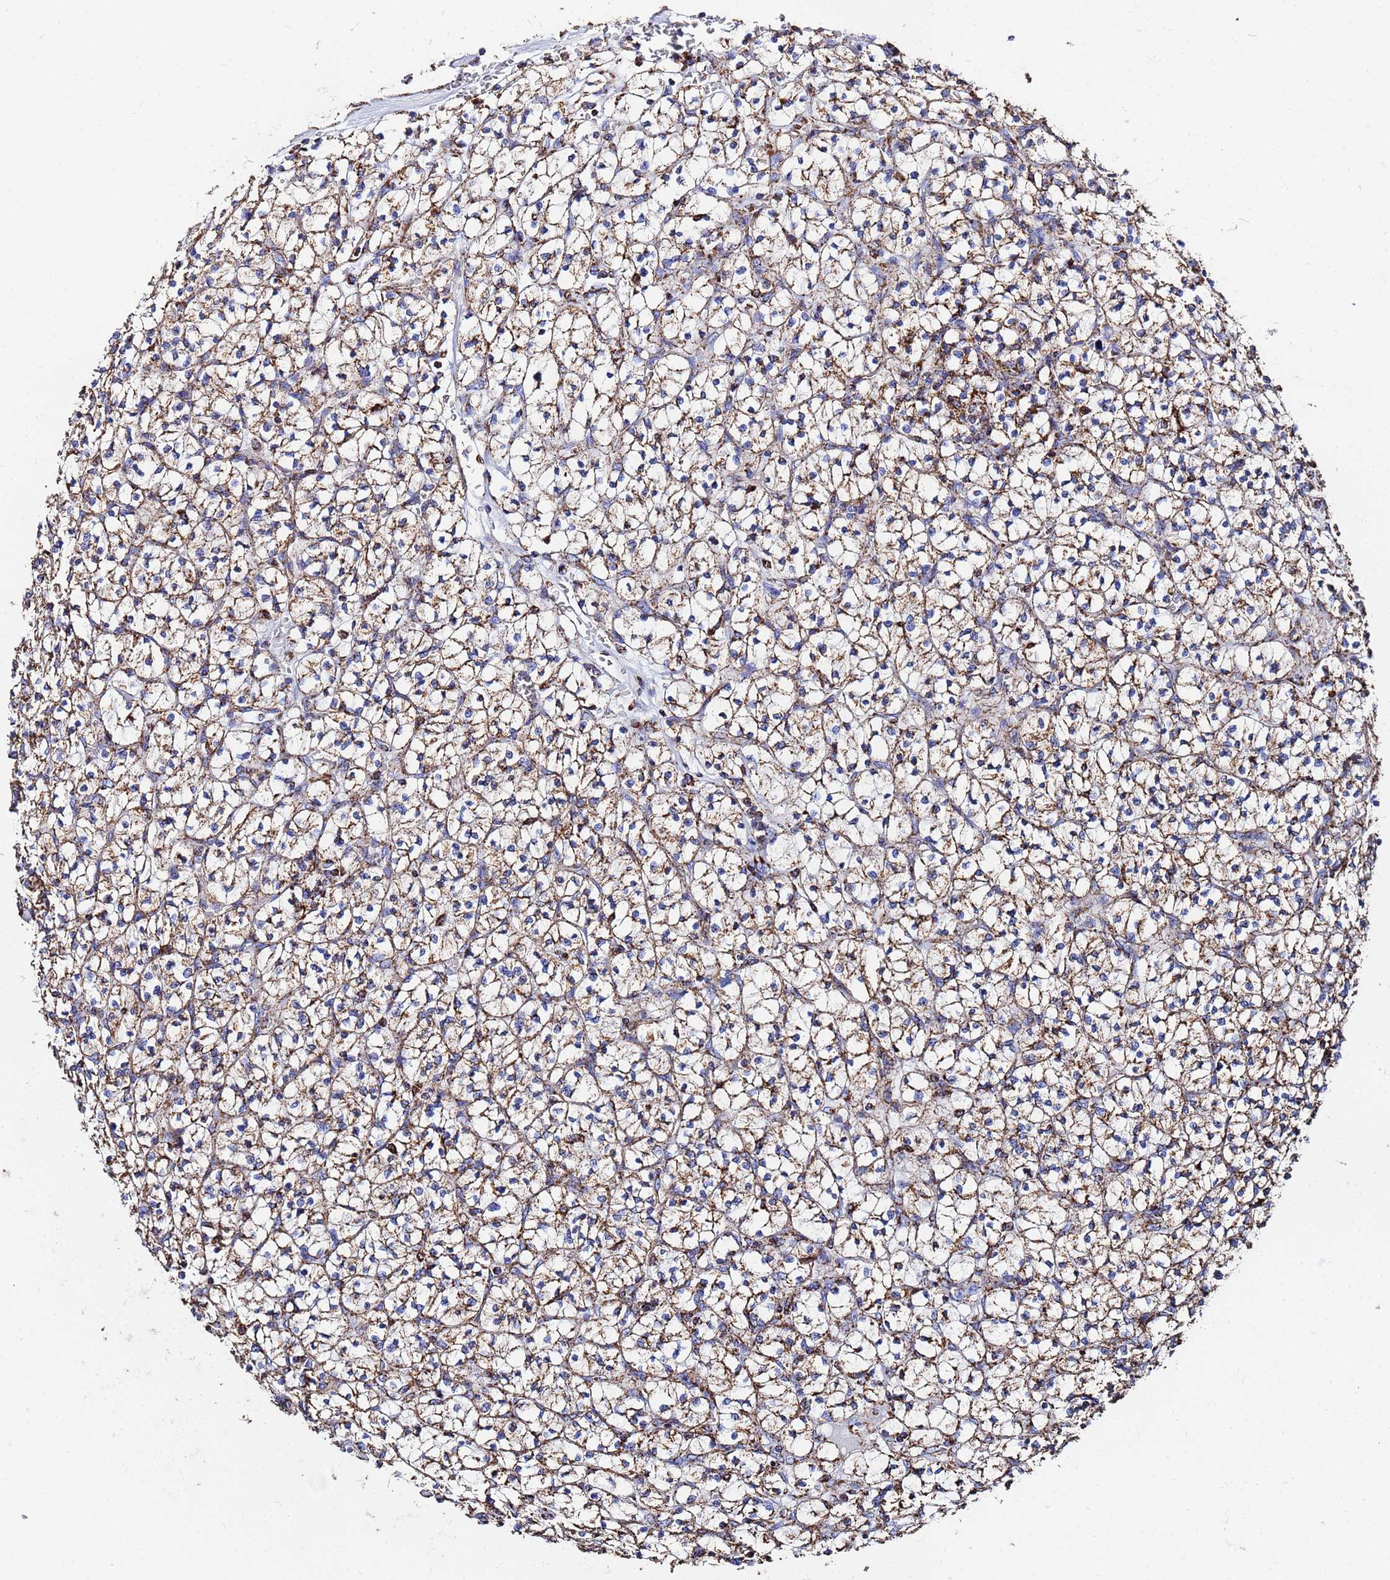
{"staining": {"intensity": "strong", "quantity": ">75%", "location": "cytoplasmic/membranous"}, "tissue": "renal cancer", "cell_type": "Tumor cells", "image_type": "cancer", "snomed": [{"axis": "morphology", "description": "Adenocarcinoma, NOS"}, {"axis": "topography", "description": "Kidney"}], "caption": "Human renal cancer (adenocarcinoma) stained for a protein (brown) reveals strong cytoplasmic/membranous positive expression in approximately >75% of tumor cells.", "gene": "GLUD1", "patient": {"sex": "female", "age": 64}}